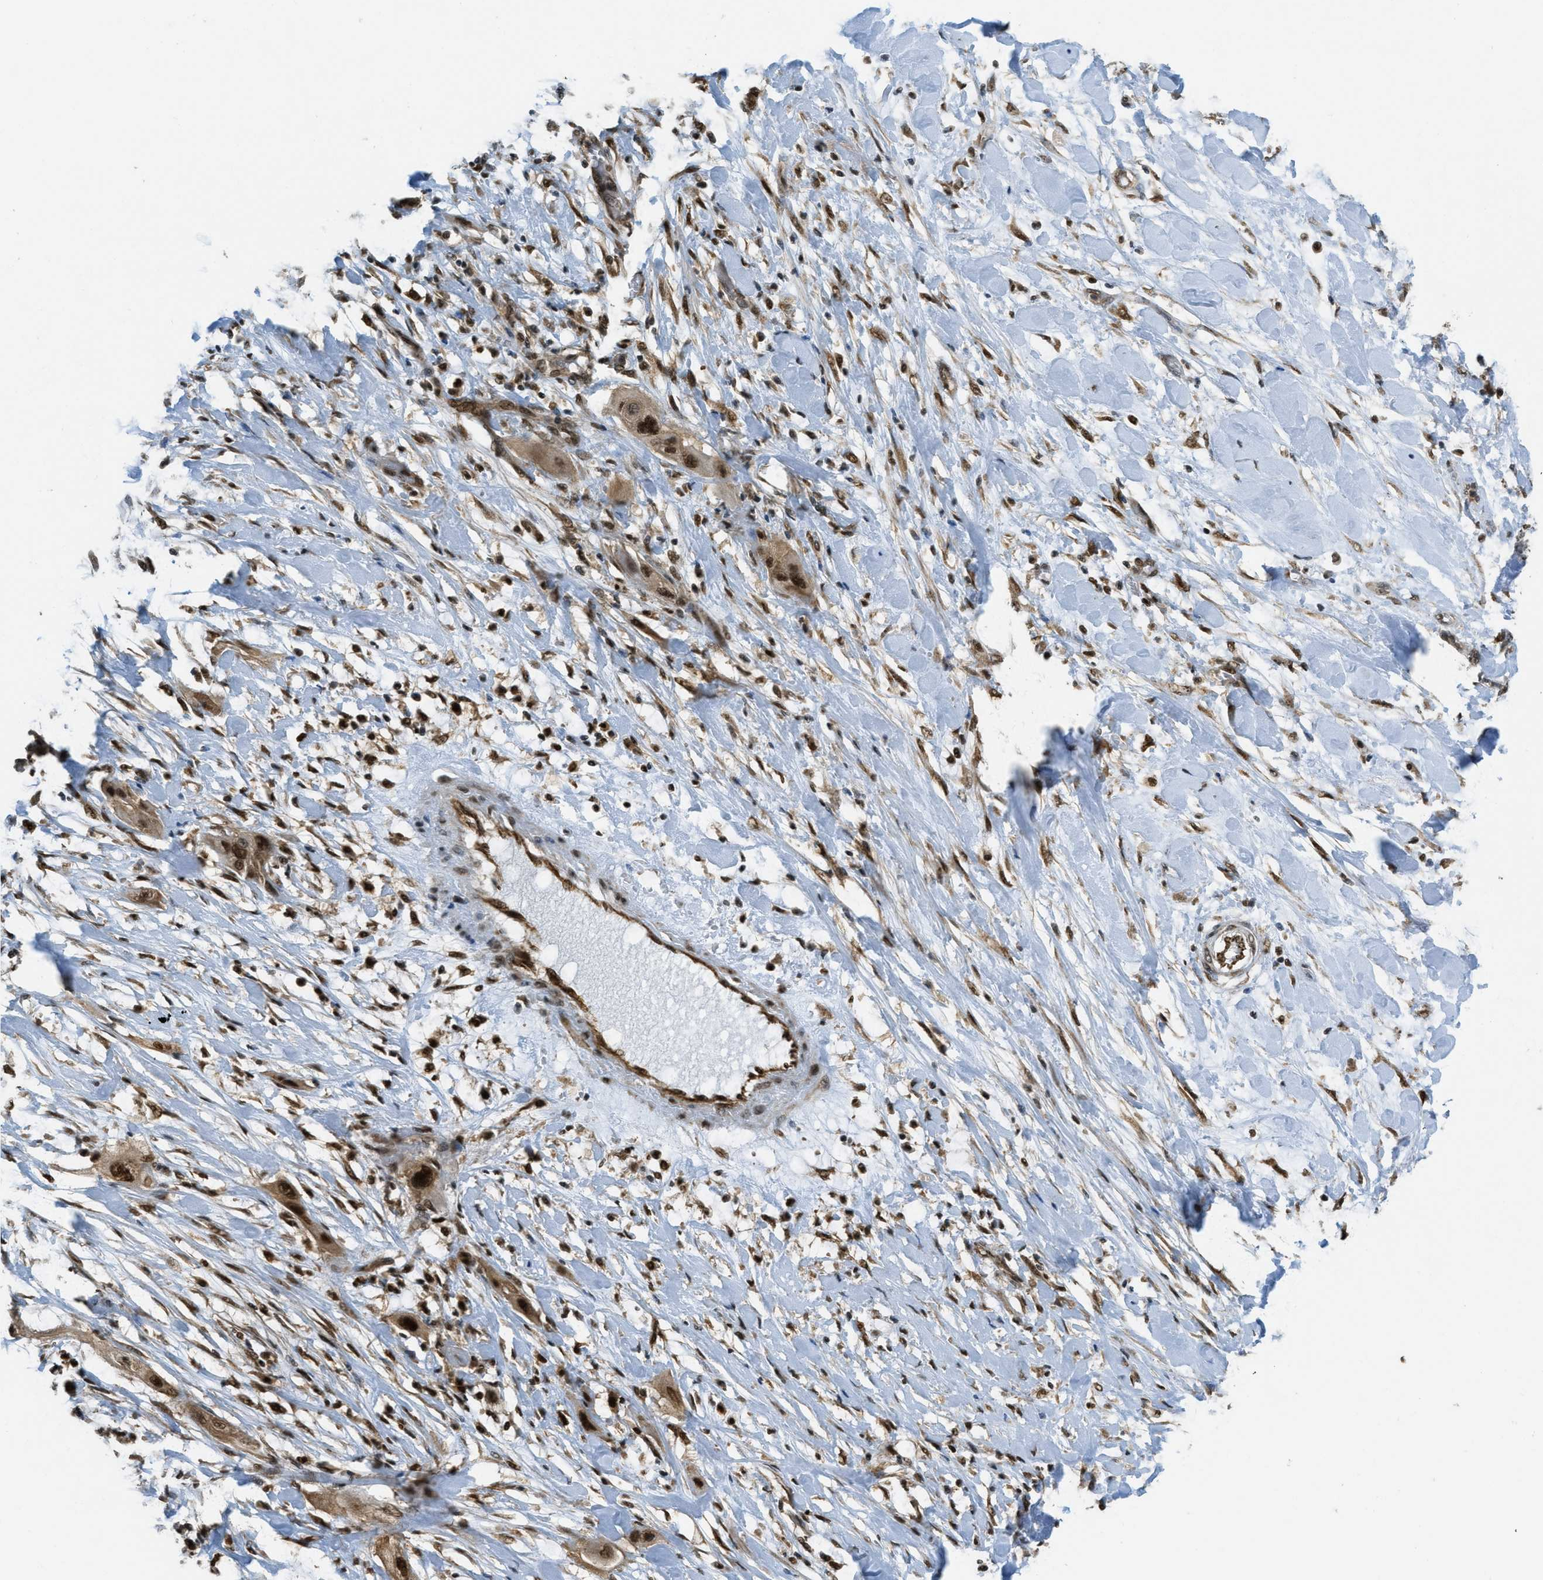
{"staining": {"intensity": "strong", "quantity": ">75%", "location": "nuclear"}, "tissue": "lung cancer", "cell_type": "Tumor cells", "image_type": "cancer", "snomed": [{"axis": "morphology", "description": "Squamous cell carcinoma, NOS"}, {"axis": "topography", "description": "Lung"}], "caption": "Protein expression analysis of human squamous cell carcinoma (lung) reveals strong nuclear staining in approximately >75% of tumor cells.", "gene": "TNPO1", "patient": {"sex": "female", "age": 47}}